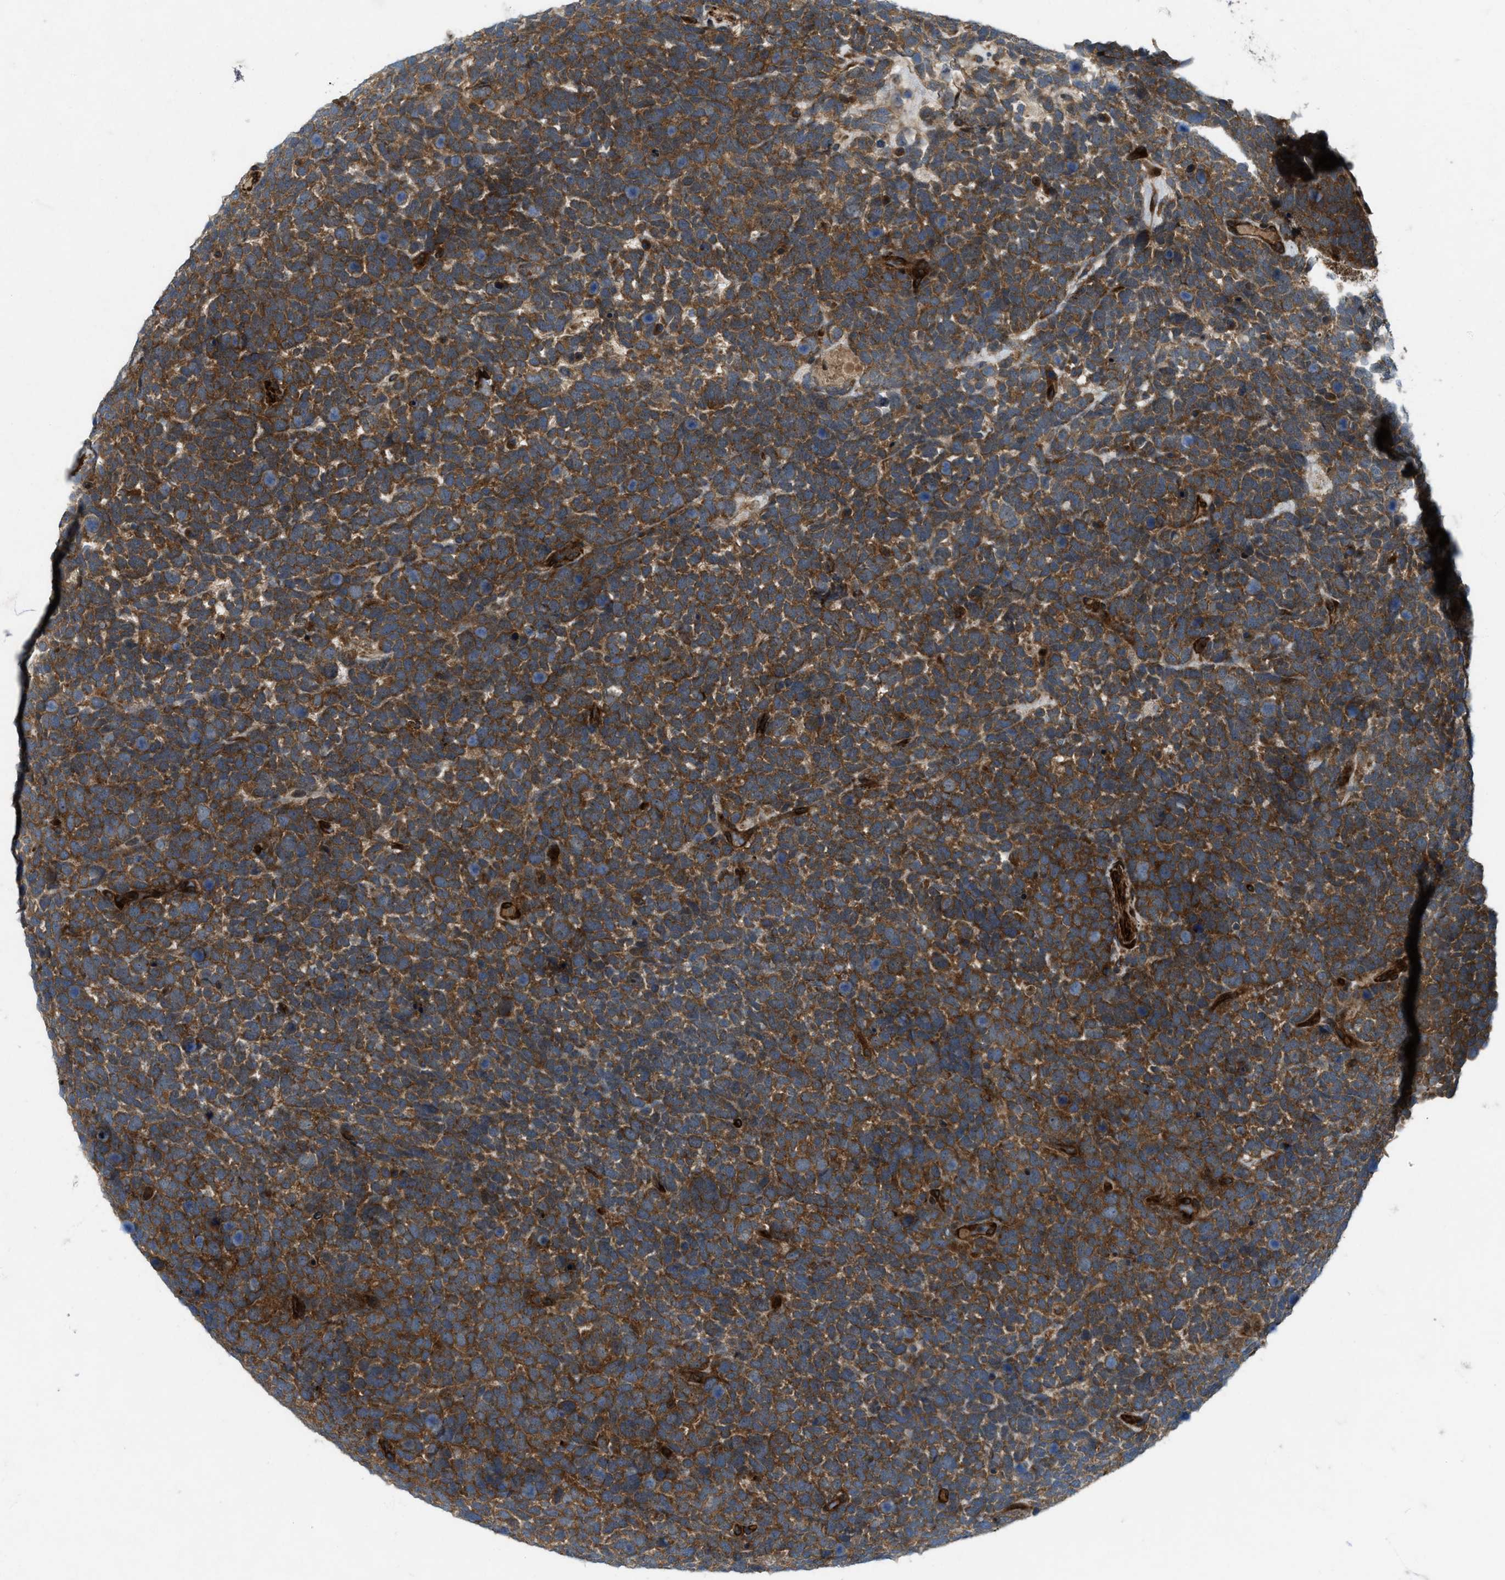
{"staining": {"intensity": "moderate", "quantity": ">75%", "location": "cytoplasmic/membranous"}, "tissue": "urothelial cancer", "cell_type": "Tumor cells", "image_type": "cancer", "snomed": [{"axis": "morphology", "description": "Urothelial carcinoma, High grade"}, {"axis": "topography", "description": "Urinary bladder"}], "caption": "Immunohistochemical staining of urothelial carcinoma (high-grade) exhibits medium levels of moderate cytoplasmic/membranous protein positivity in about >75% of tumor cells.", "gene": "URGCP", "patient": {"sex": "female", "age": 82}}